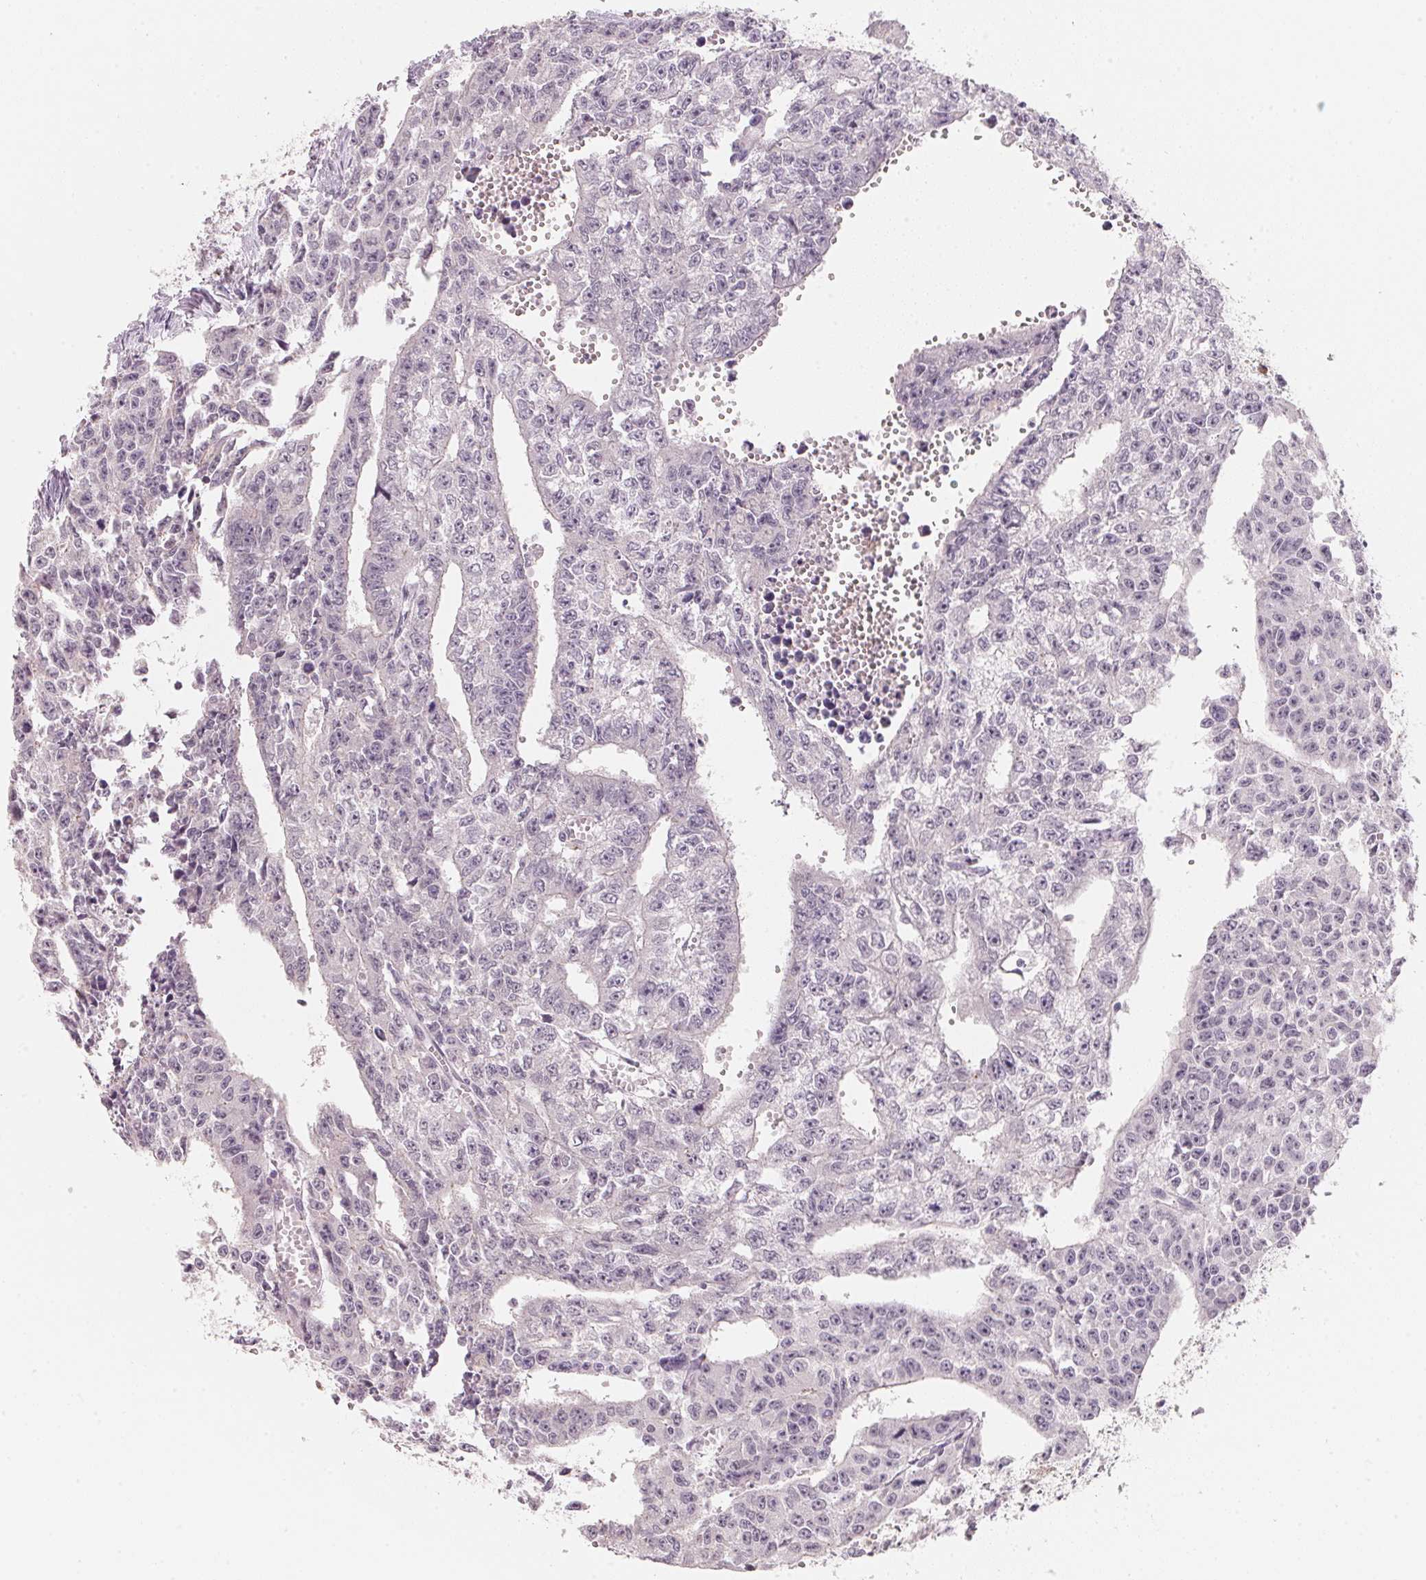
{"staining": {"intensity": "negative", "quantity": "none", "location": "none"}, "tissue": "testis cancer", "cell_type": "Tumor cells", "image_type": "cancer", "snomed": [{"axis": "morphology", "description": "Carcinoma, Embryonal, NOS"}, {"axis": "morphology", "description": "Teratoma, malignant, NOS"}, {"axis": "topography", "description": "Testis"}], "caption": "The image shows no staining of tumor cells in testis embryonal carcinoma.", "gene": "ANKRD31", "patient": {"sex": "male", "age": 24}}